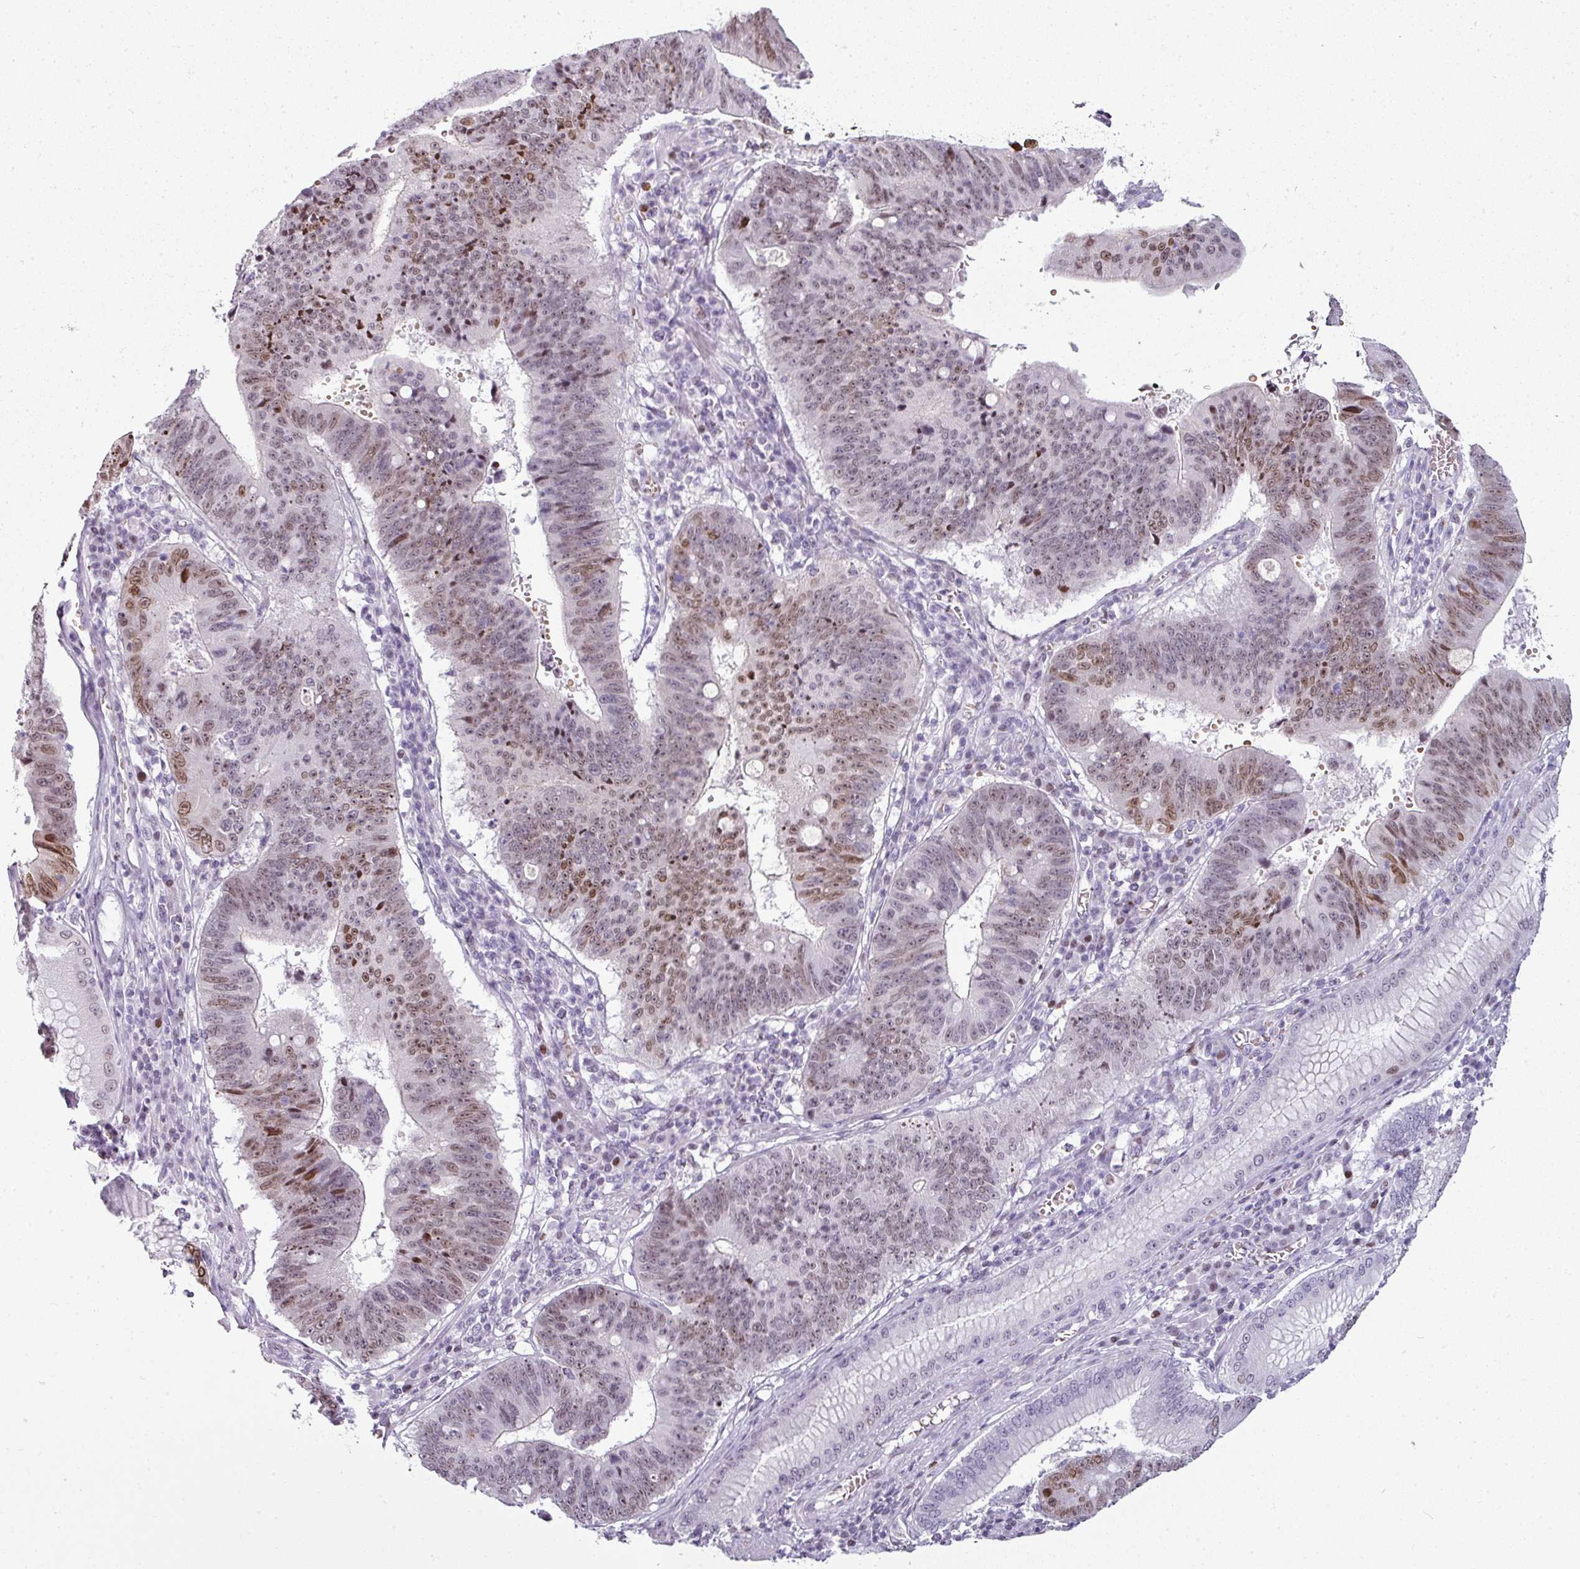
{"staining": {"intensity": "moderate", "quantity": "25%-75%", "location": "nuclear"}, "tissue": "stomach cancer", "cell_type": "Tumor cells", "image_type": "cancer", "snomed": [{"axis": "morphology", "description": "Adenocarcinoma, NOS"}, {"axis": "topography", "description": "Stomach"}], "caption": "Brown immunohistochemical staining in stomach cancer shows moderate nuclear positivity in about 25%-75% of tumor cells.", "gene": "SYT8", "patient": {"sex": "male", "age": 59}}